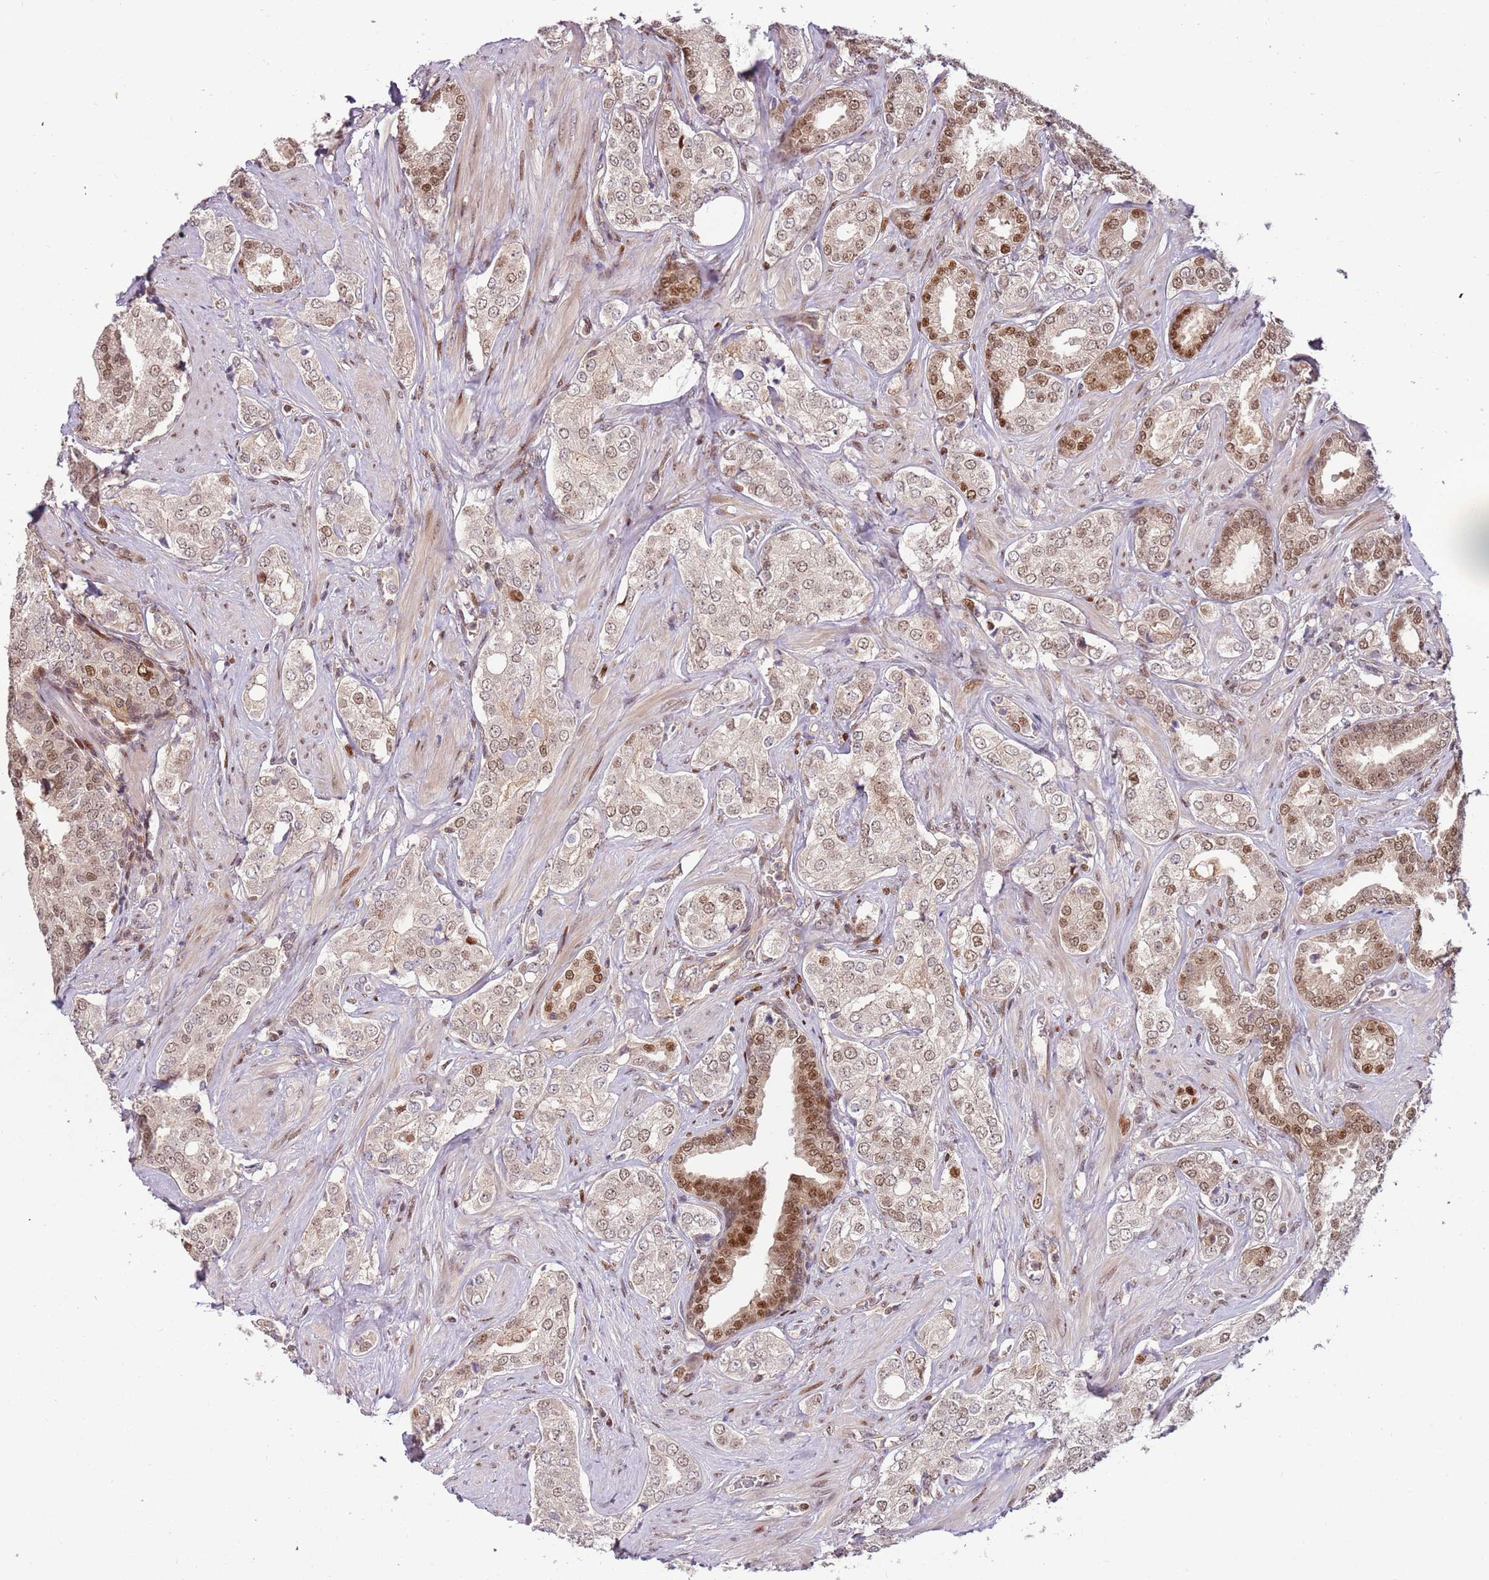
{"staining": {"intensity": "moderate", "quantity": "25%-75%", "location": "nuclear"}, "tissue": "prostate cancer", "cell_type": "Tumor cells", "image_type": "cancer", "snomed": [{"axis": "morphology", "description": "Adenocarcinoma, High grade"}, {"axis": "topography", "description": "Prostate"}], "caption": "Protein analysis of high-grade adenocarcinoma (prostate) tissue displays moderate nuclear staining in about 25%-75% of tumor cells.", "gene": "GSTO2", "patient": {"sex": "male", "age": 71}}